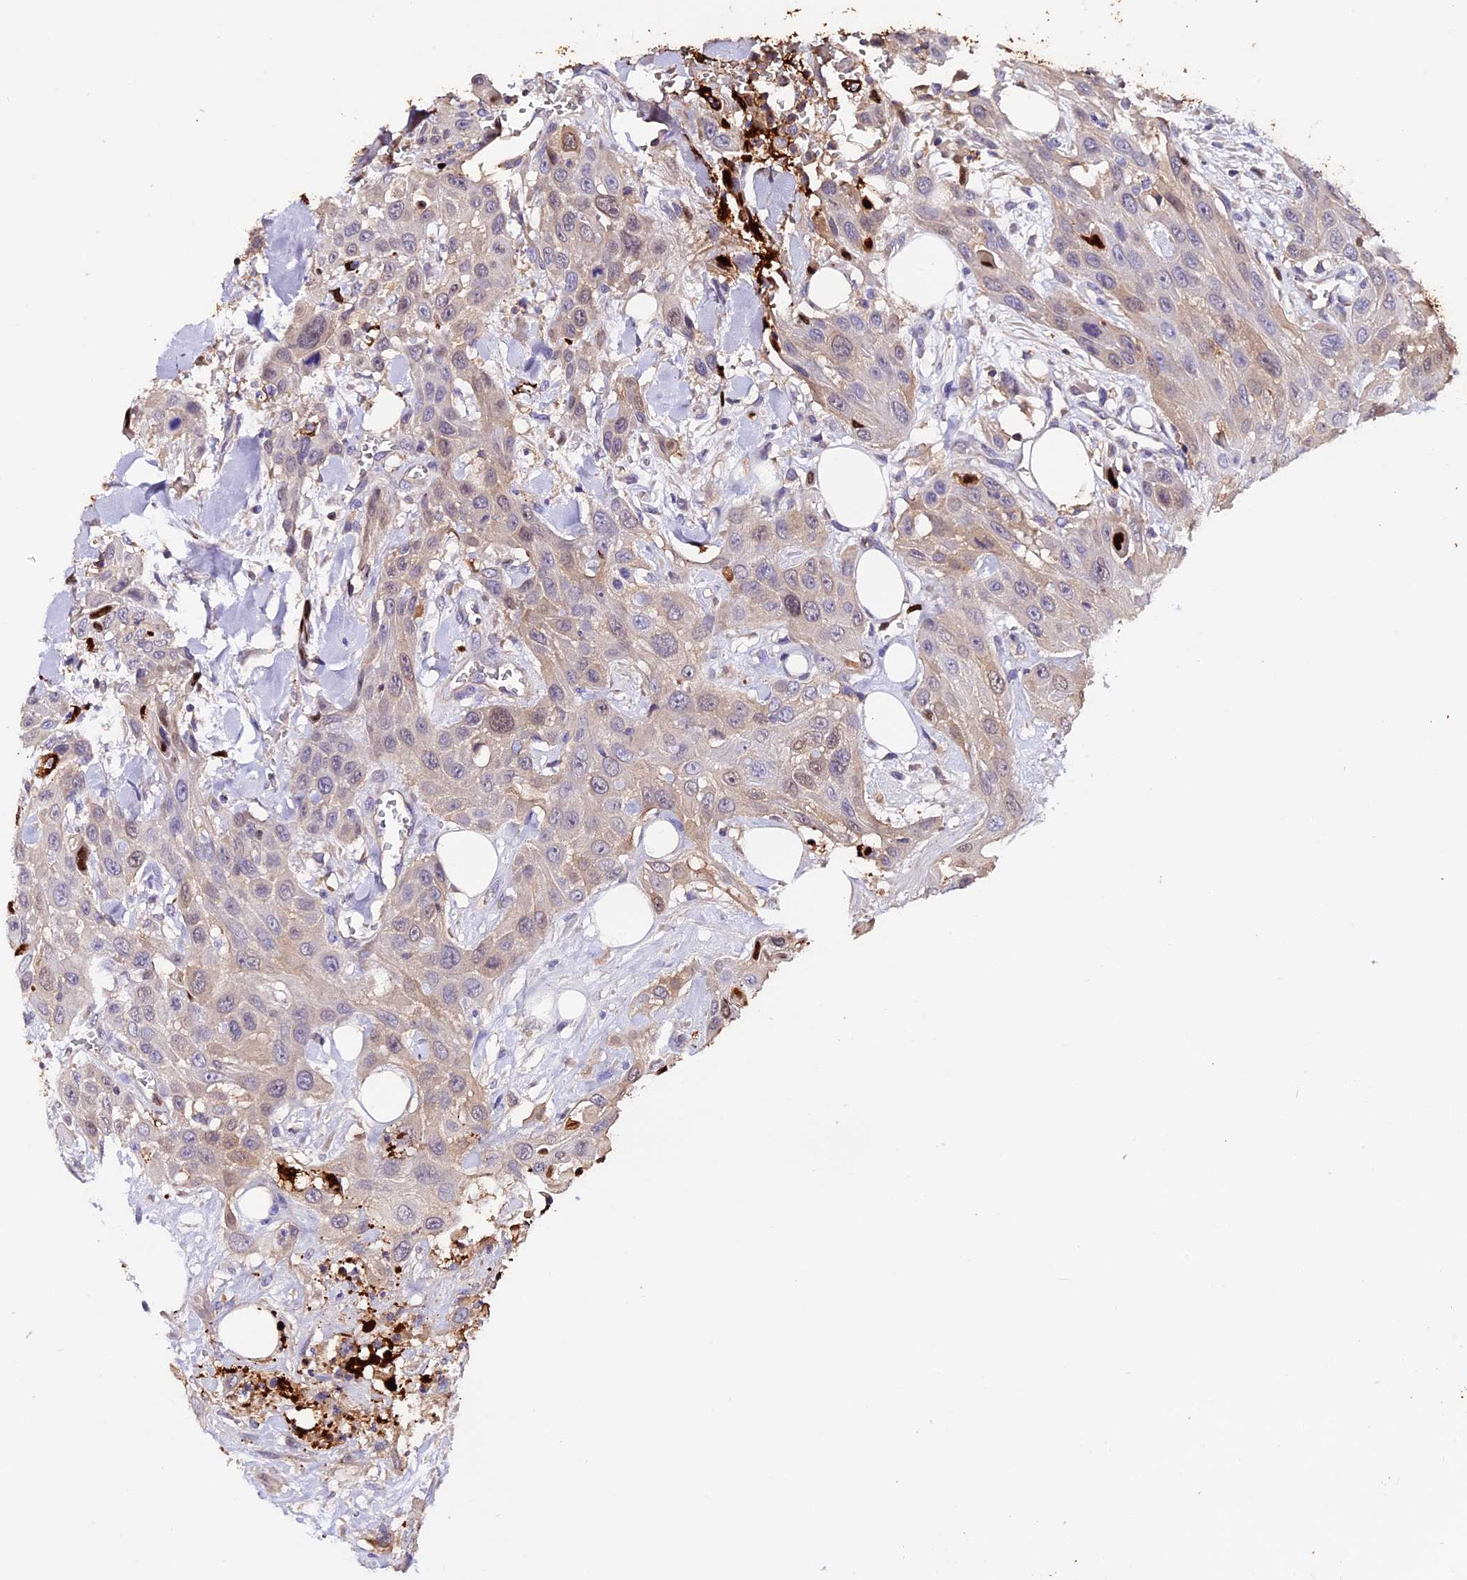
{"staining": {"intensity": "weak", "quantity": "<25%", "location": "cytoplasmic/membranous,nuclear"}, "tissue": "head and neck cancer", "cell_type": "Tumor cells", "image_type": "cancer", "snomed": [{"axis": "morphology", "description": "Squamous cell carcinoma, NOS"}, {"axis": "topography", "description": "Head-Neck"}], "caption": "DAB (3,3'-diaminobenzidine) immunohistochemical staining of human squamous cell carcinoma (head and neck) exhibits no significant staining in tumor cells.", "gene": "MAP3K7CL", "patient": {"sex": "male", "age": 81}}